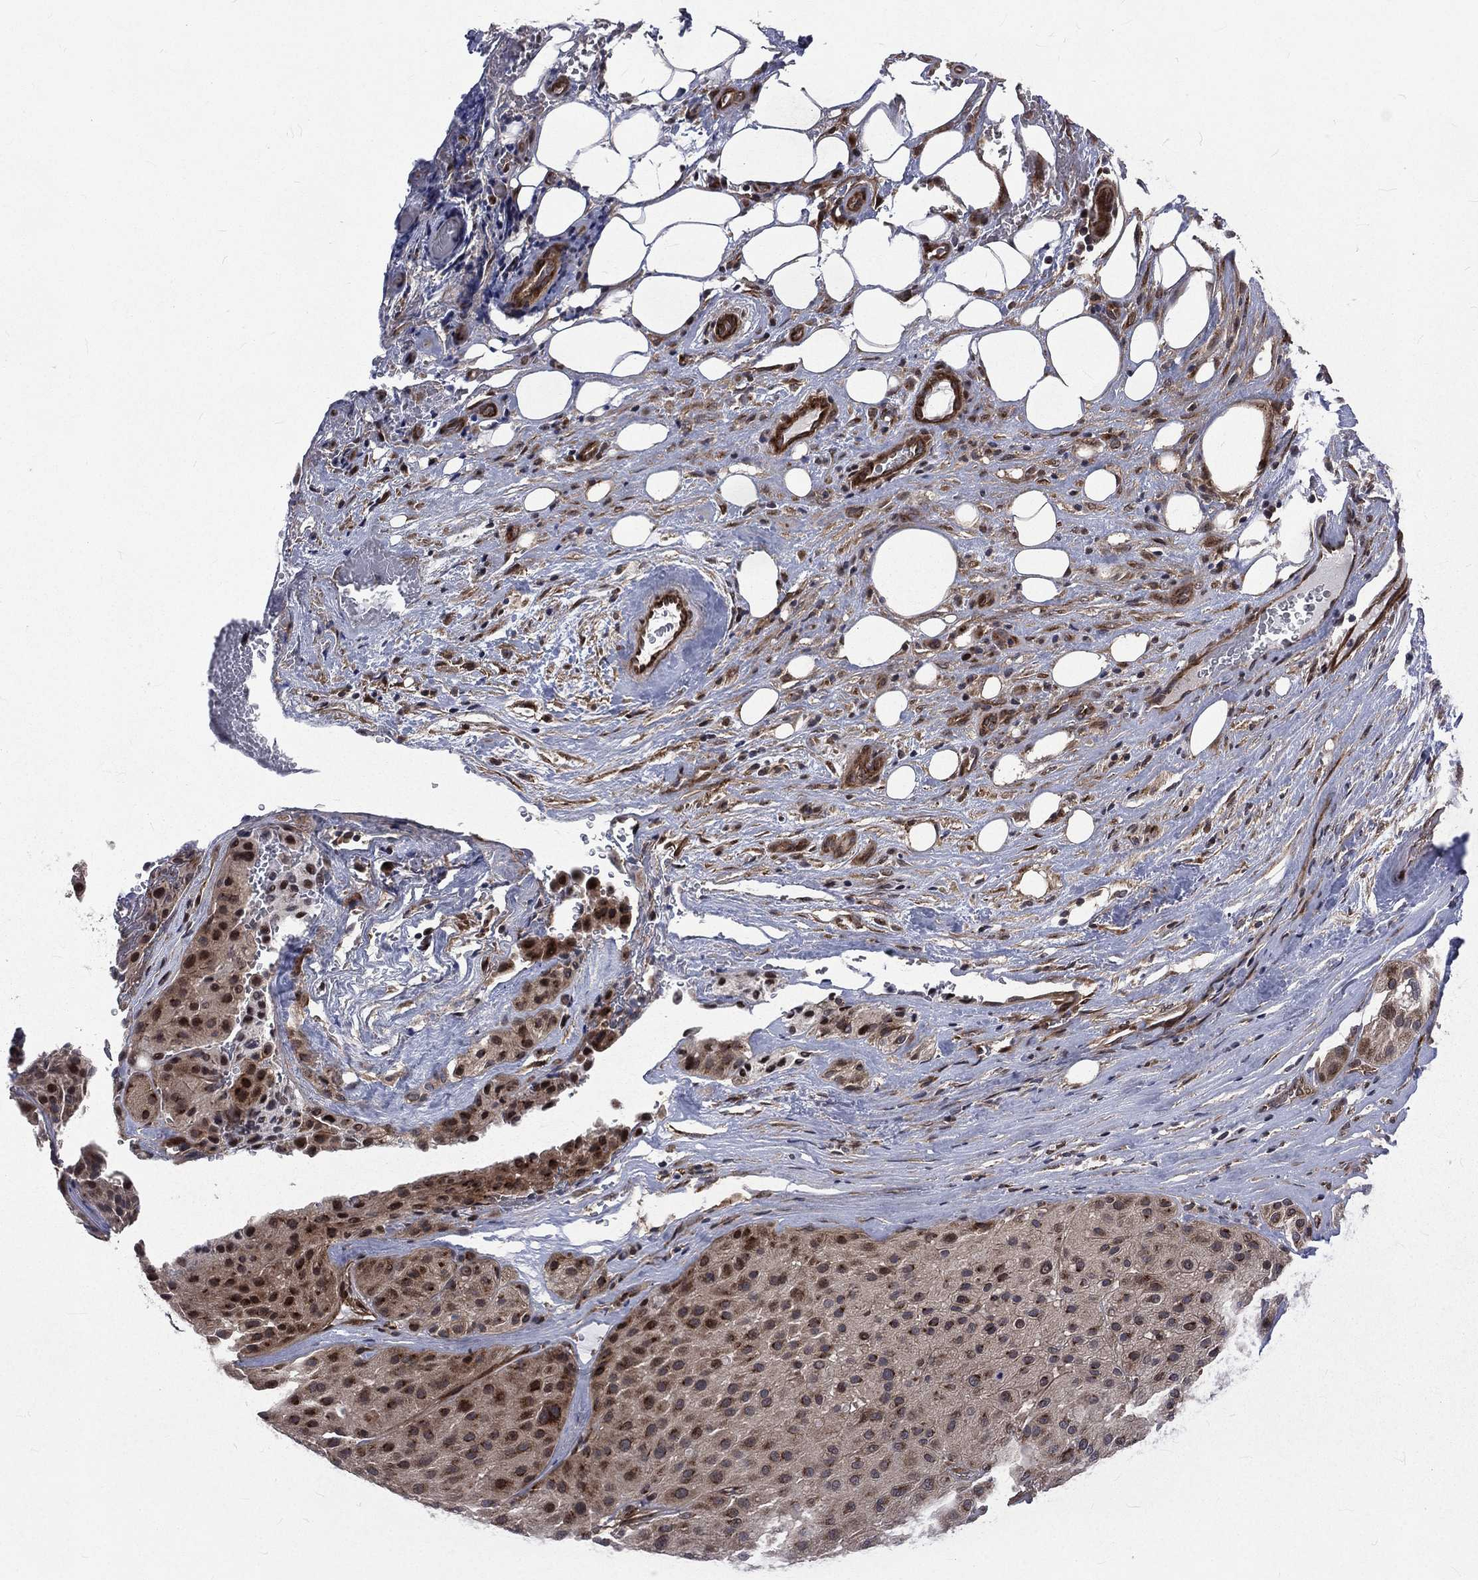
{"staining": {"intensity": "moderate", "quantity": "<25%", "location": "cytoplasmic/membranous"}, "tissue": "melanoma", "cell_type": "Tumor cells", "image_type": "cancer", "snomed": [{"axis": "morphology", "description": "Malignant melanoma, Metastatic site"}, {"axis": "topography", "description": "Smooth muscle"}], "caption": "Tumor cells display low levels of moderate cytoplasmic/membranous expression in approximately <25% of cells in human malignant melanoma (metastatic site).", "gene": "ARL3", "patient": {"sex": "male", "age": 41}}